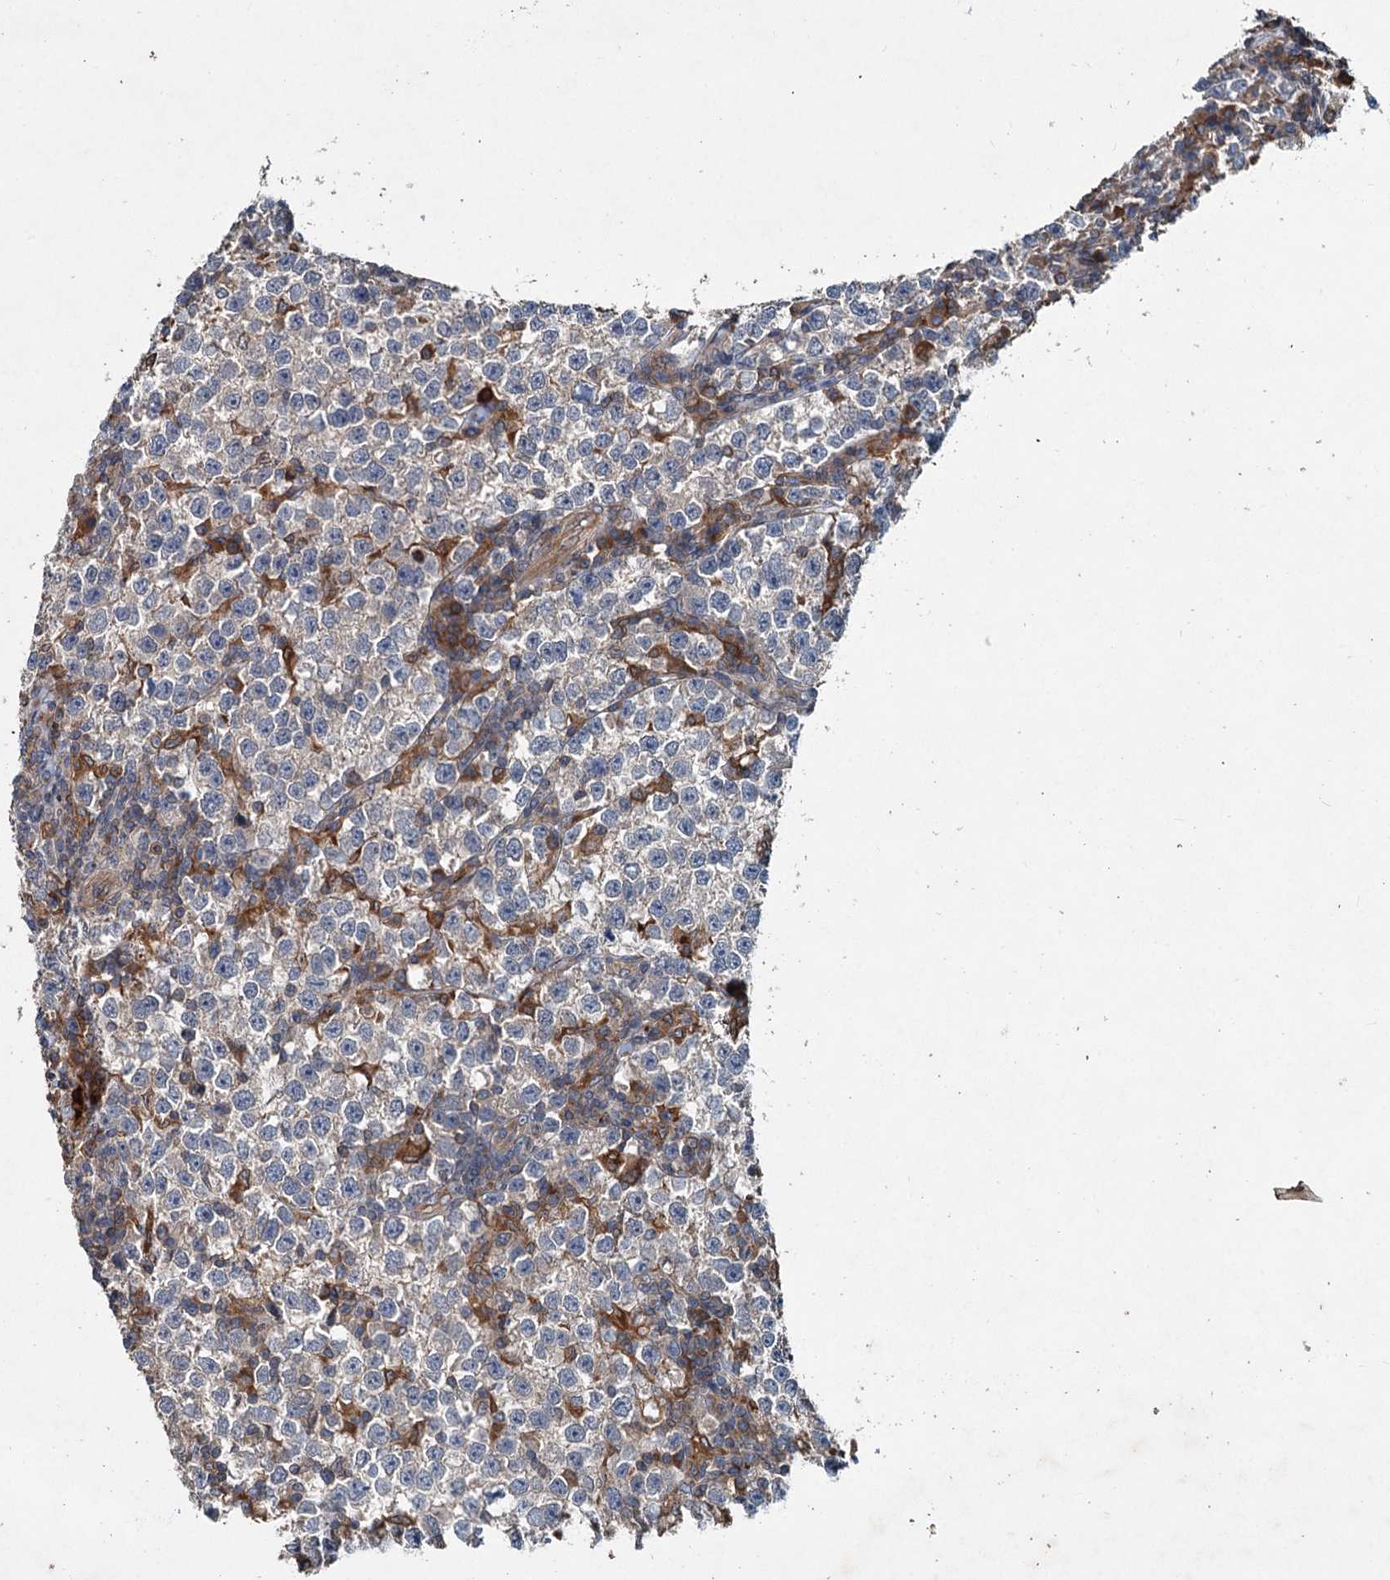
{"staining": {"intensity": "negative", "quantity": "none", "location": "none"}, "tissue": "testis cancer", "cell_type": "Tumor cells", "image_type": "cancer", "snomed": [{"axis": "morphology", "description": "Normal tissue, NOS"}, {"axis": "morphology", "description": "Seminoma, NOS"}, {"axis": "topography", "description": "Testis"}], "caption": "IHC photomicrograph of seminoma (testis) stained for a protein (brown), which displays no staining in tumor cells.", "gene": "TAPBPL", "patient": {"sex": "male", "age": 43}}